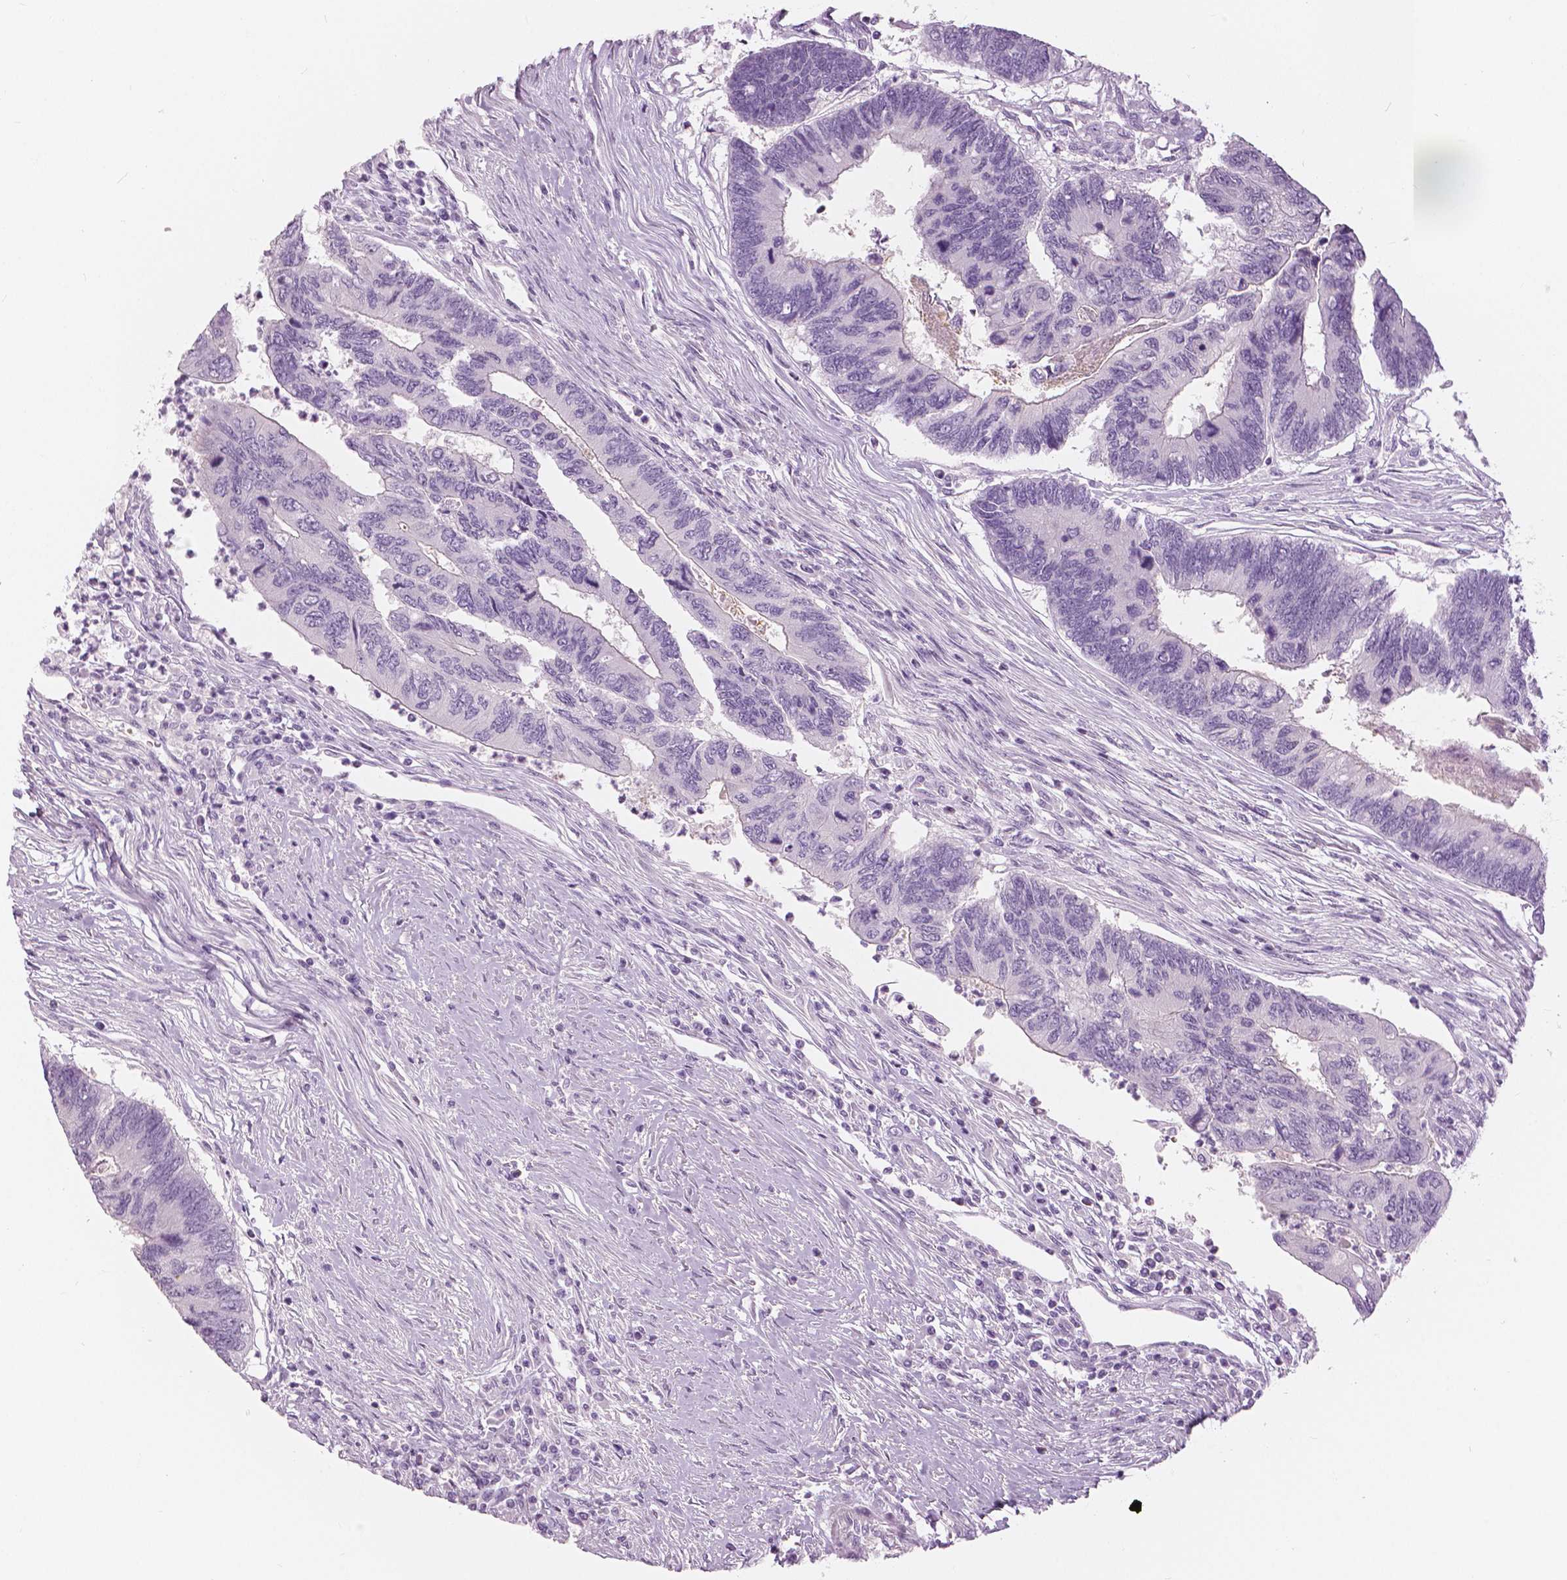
{"staining": {"intensity": "negative", "quantity": "none", "location": "none"}, "tissue": "colorectal cancer", "cell_type": "Tumor cells", "image_type": "cancer", "snomed": [{"axis": "morphology", "description": "Adenocarcinoma, NOS"}, {"axis": "topography", "description": "Colon"}], "caption": "Human colorectal cancer stained for a protein using immunohistochemistry demonstrates no staining in tumor cells.", "gene": "SLC24A1", "patient": {"sex": "female", "age": 67}}